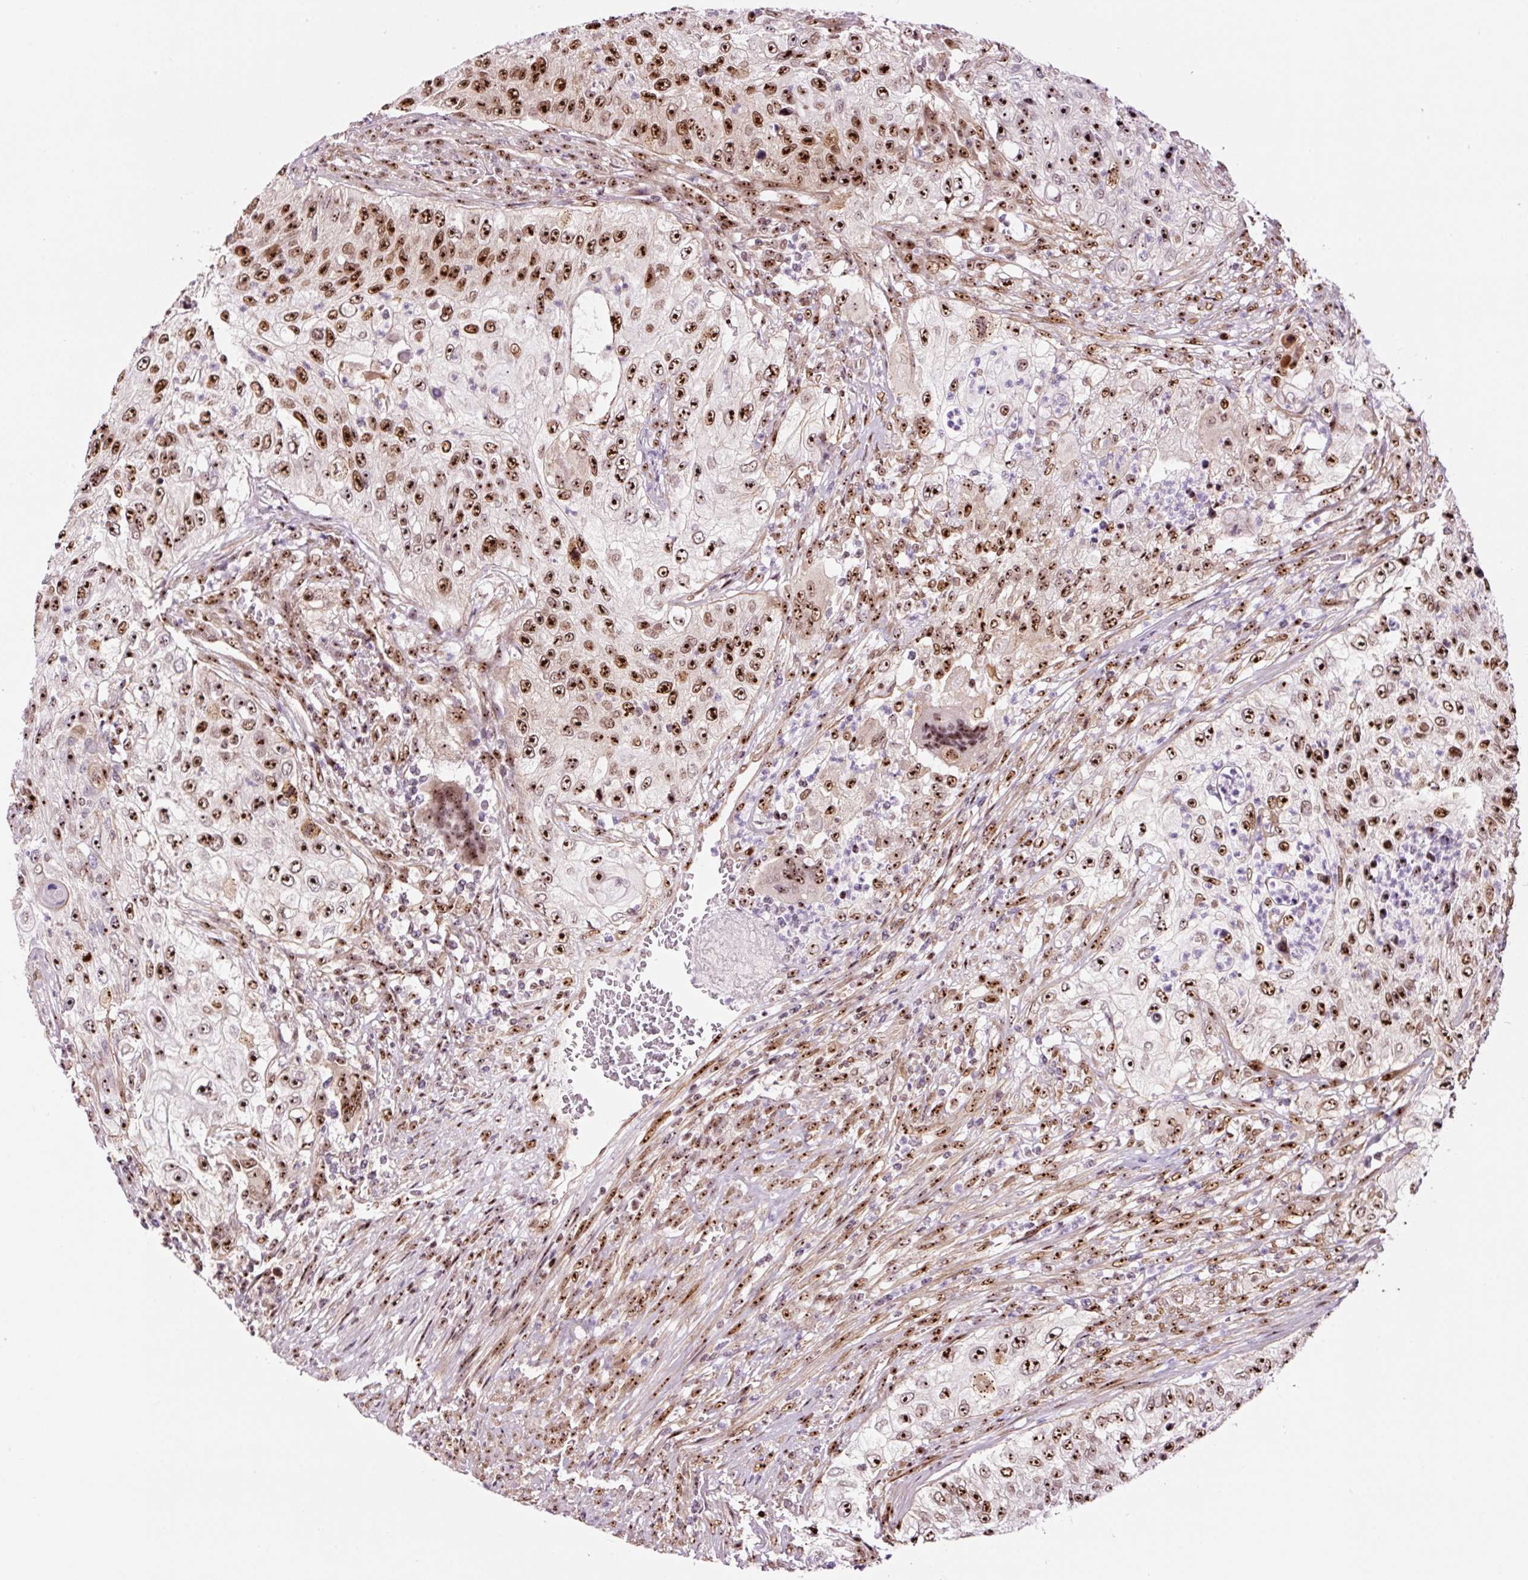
{"staining": {"intensity": "strong", "quantity": ">75%", "location": "nuclear"}, "tissue": "urothelial cancer", "cell_type": "Tumor cells", "image_type": "cancer", "snomed": [{"axis": "morphology", "description": "Urothelial carcinoma, High grade"}, {"axis": "topography", "description": "Urinary bladder"}], "caption": "A brown stain labels strong nuclear staining of a protein in human urothelial cancer tumor cells. (DAB IHC, brown staining for protein, blue staining for nuclei).", "gene": "GNL3", "patient": {"sex": "female", "age": 60}}